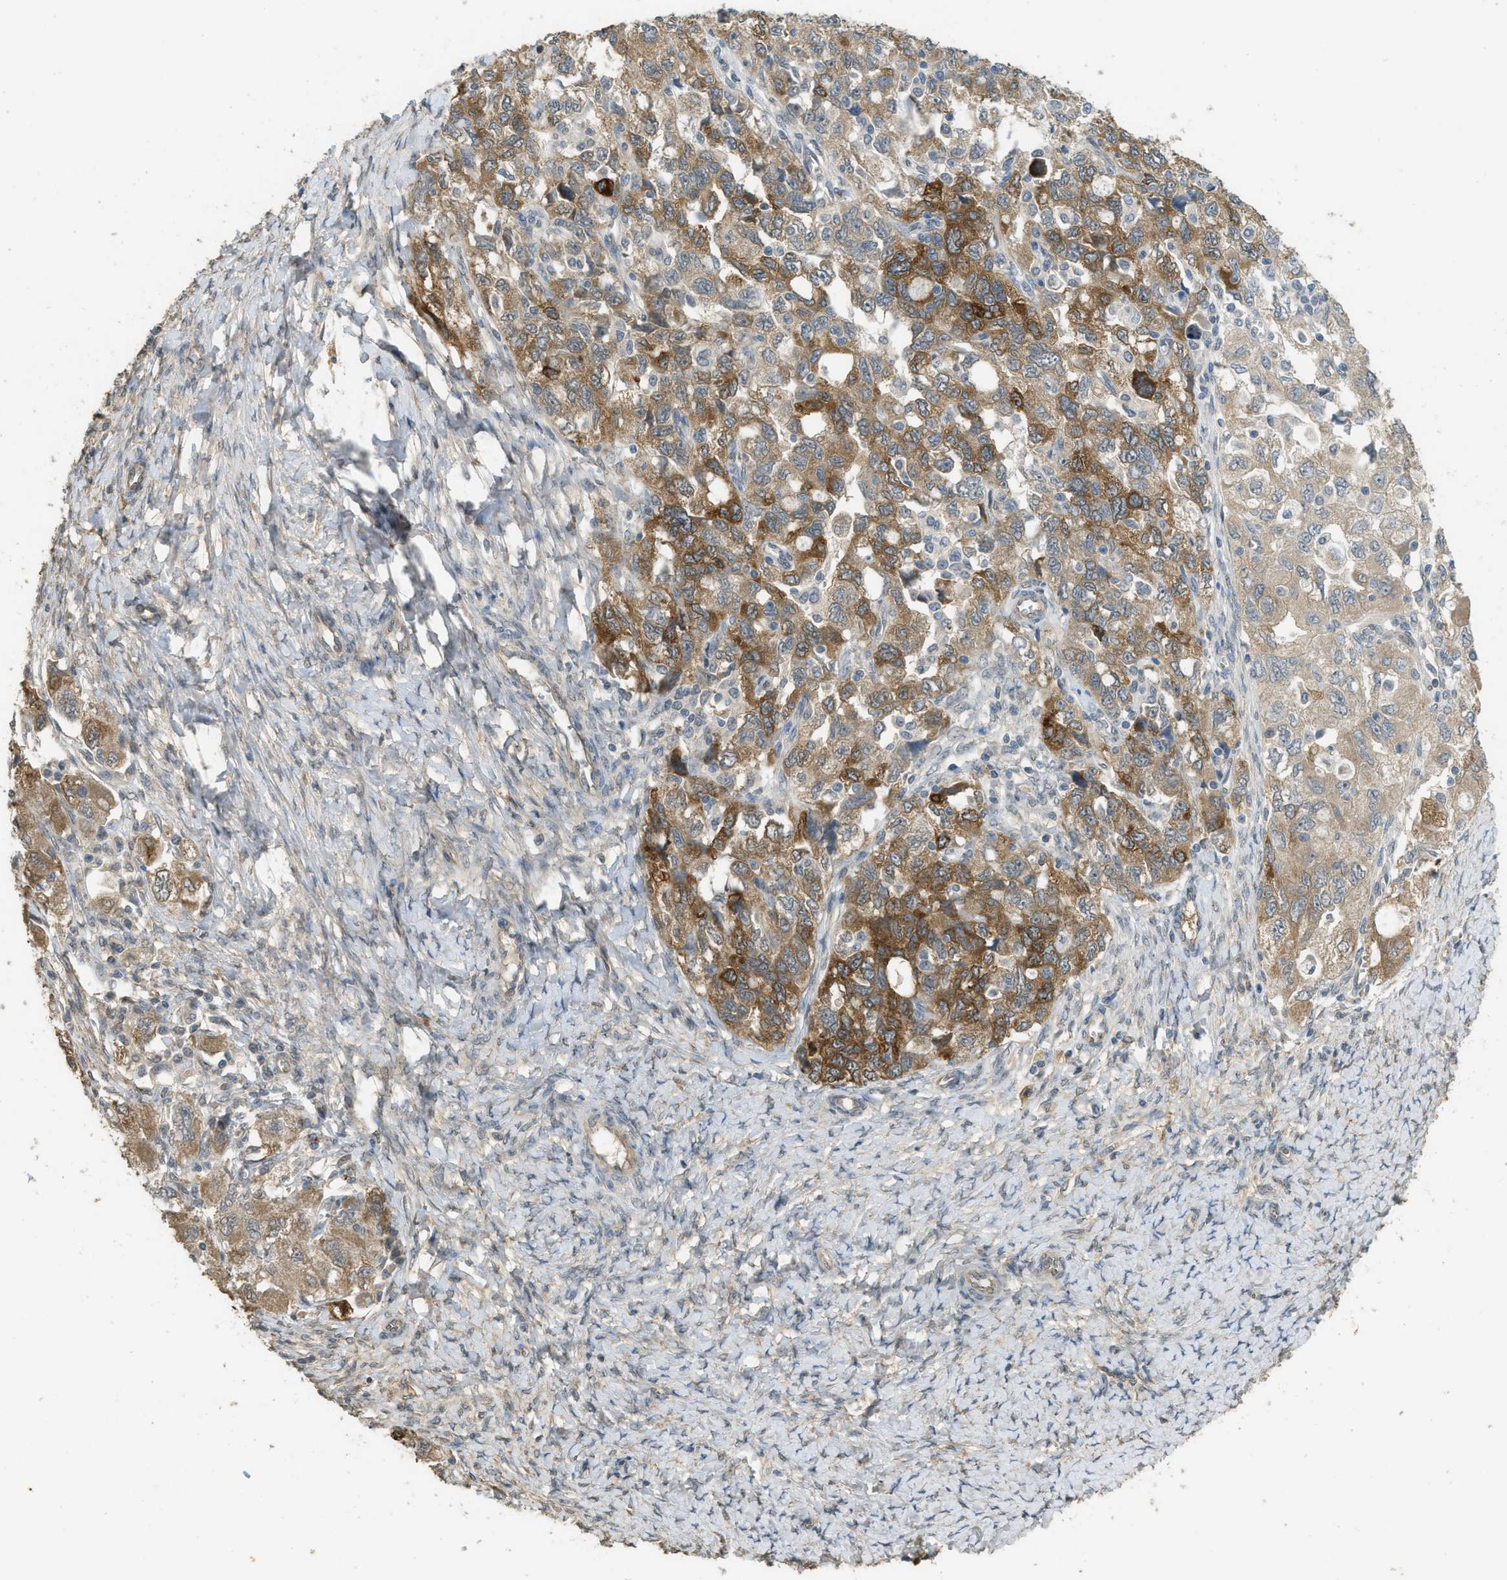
{"staining": {"intensity": "moderate", "quantity": ">75%", "location": "cytoplasmic/membranous"}, "tissue": "ovarian cancer", "cell_type": "Tumor cells", "image_type": "cancer", "snomed": [{"axis": "morphology", "description": "Carcinoma, NOS"}, {"axis": "morphology", "description": "Cystadenocarcinoma, serous, NOS"}, {"axis": "topography", "description": "Ovary"}], "caption": "Approximately >75% of tumor cells in carcinoma (ovarian) display moderate cytoplasmic/membranous protein positivity as visualized by brown immunohistochemical staining.", "gene": "IGF2BP2", "patient": {"sex": "female", "age": 69}}